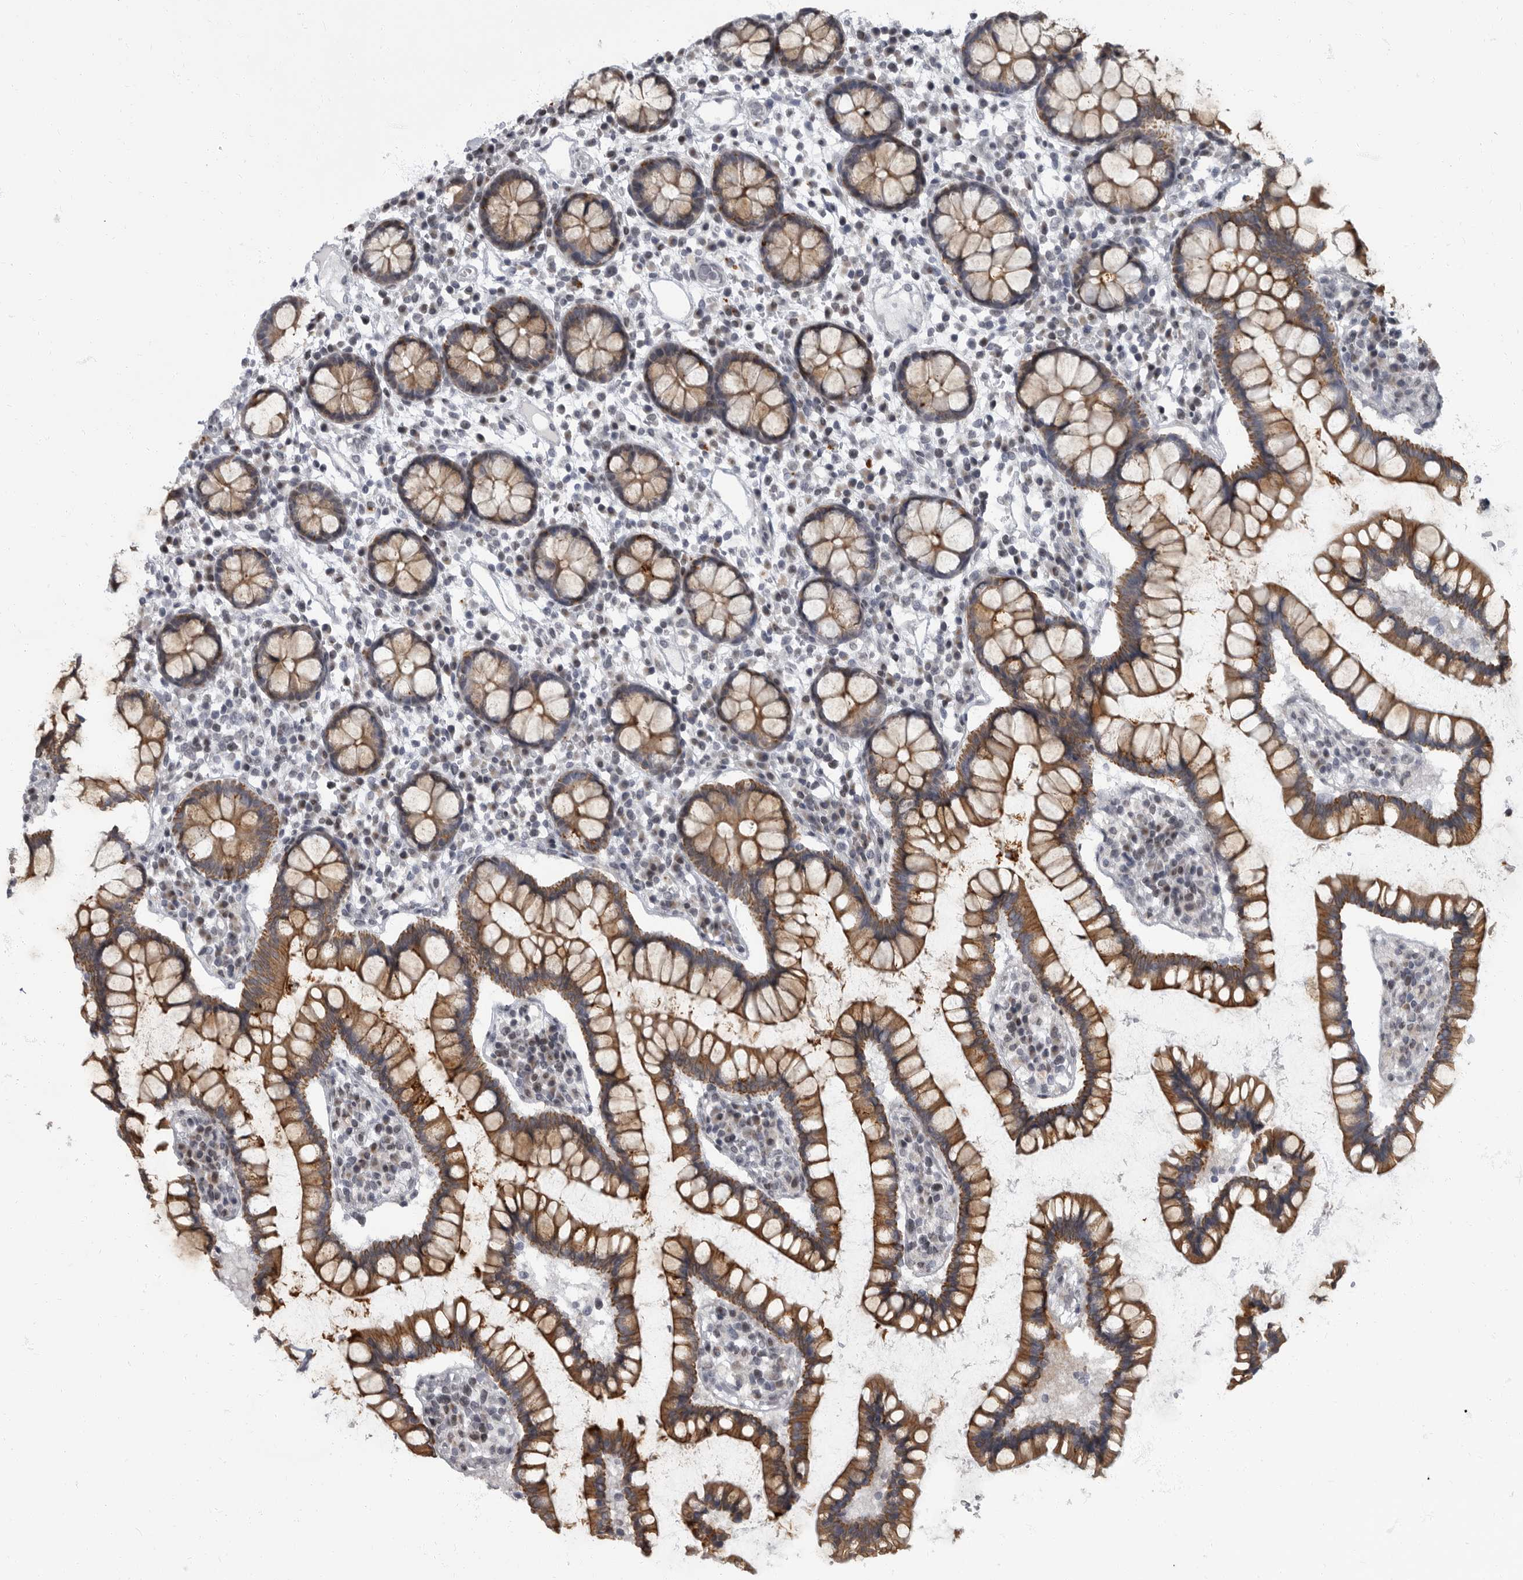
{"staining": {"intensity": "negative", "quantity": "none", "location": "none"}, "tissue": "colon", "cell_type": "Endothelial cells", "image_type": "normal", "snomed": [{"axis": "morphology", "description": "Normal tissue, NOS"}, {"axis": "topography", "description": "Colon"}], "caption": "Protein analysis of benign colon demonstrates no significant staining in endothelial cells.", "gene": "EVI5", "patient": {"sex": "female", "age": 79}}